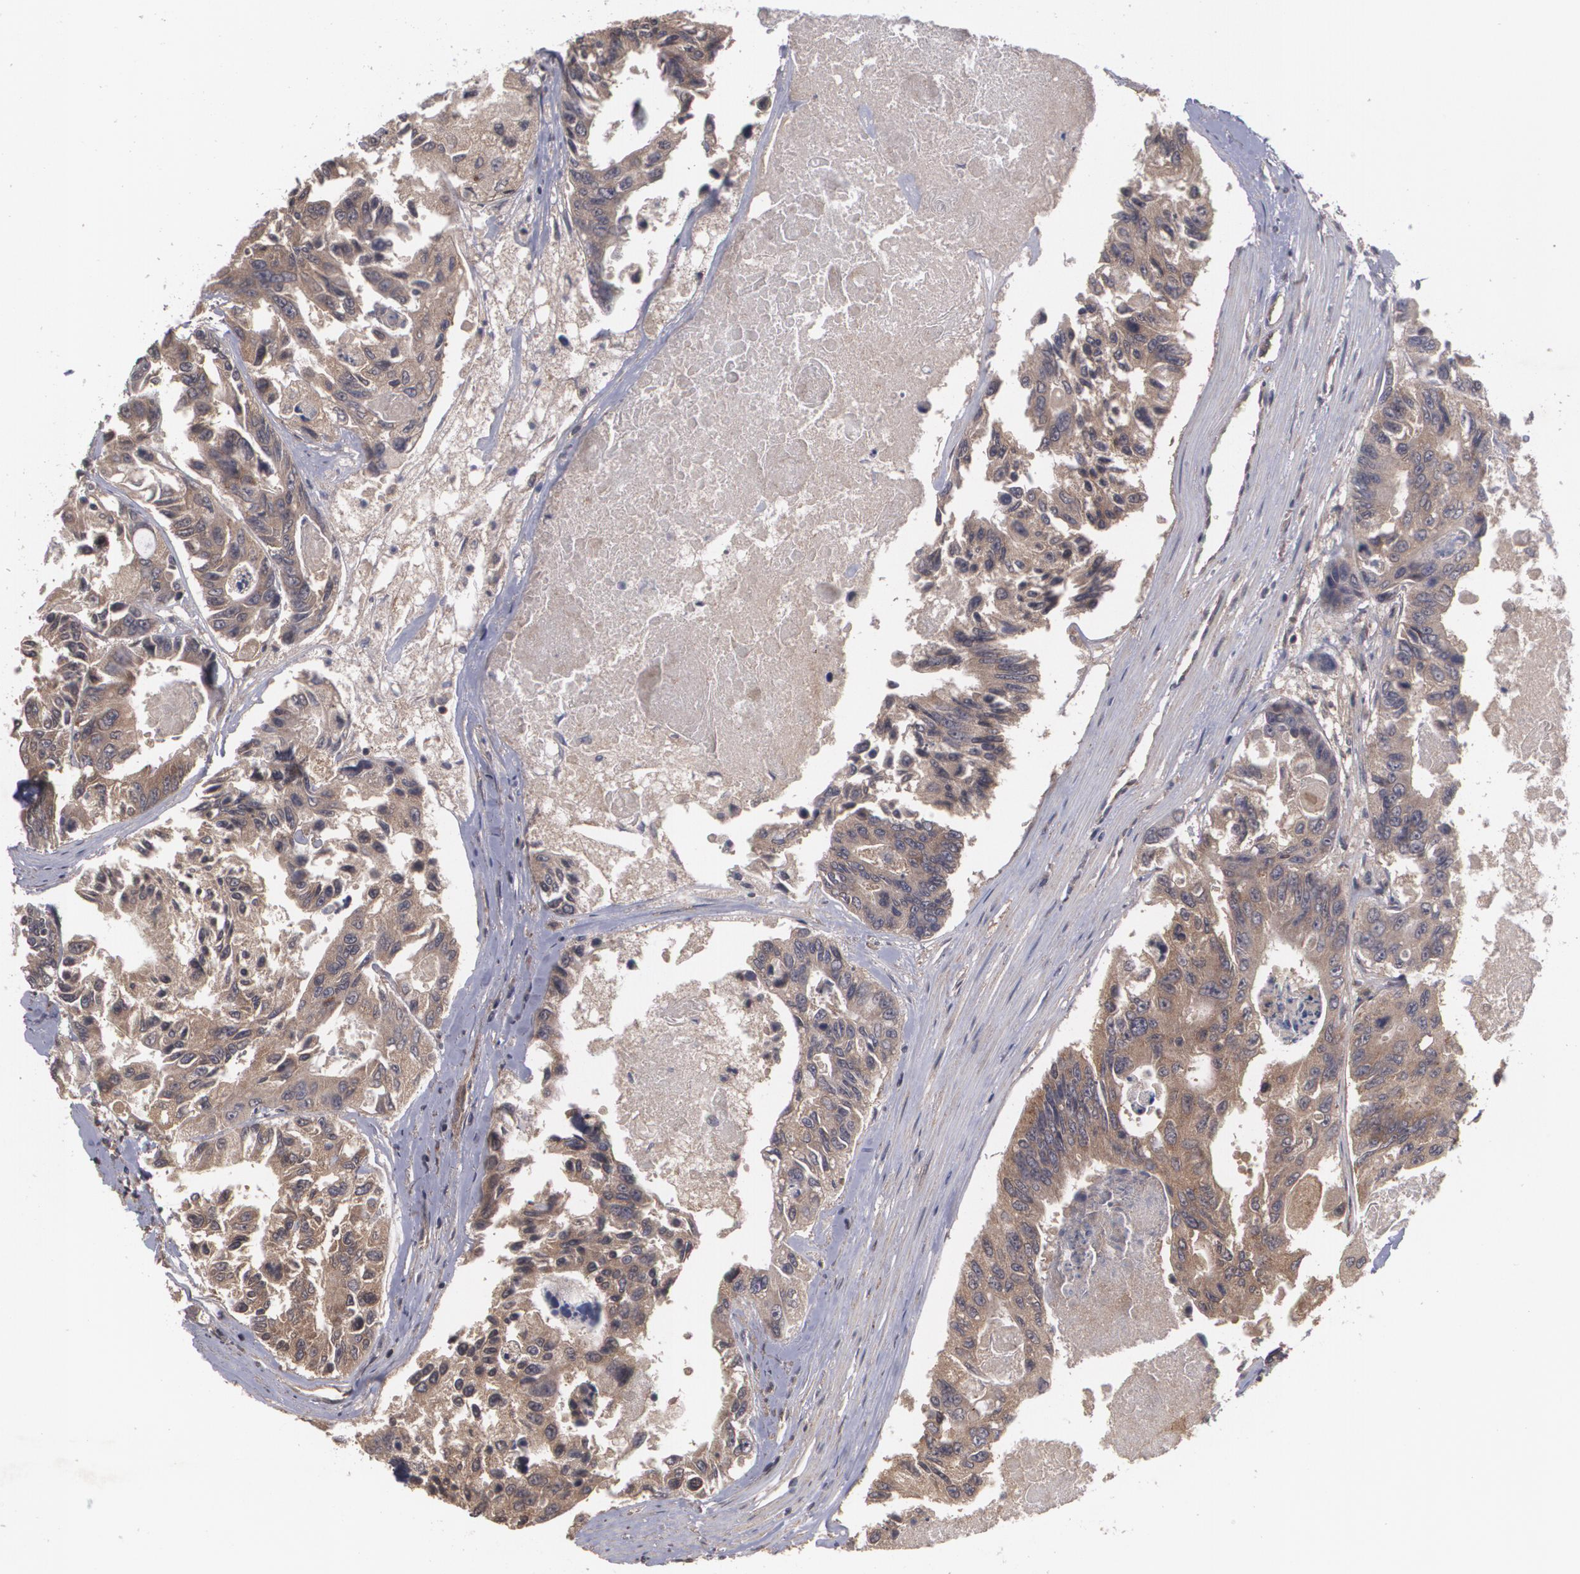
{"staining": {"intensity": "weak", "quantity": ">75%", "location": "cytoplasmic/membranous"}, "tissue": "colorectal cancer", "cell_type": "Tumor cells", "image_type": "cancer", "snomed": [{"axis": "morphology", "description": "Adenocarcinoma, NOS"}, {"axis": "topography", "description": "Colon"}], "caption": "The image exhibits a brown stain indicating the presence of a protein in the cytoplasmic/membranous of tumor cells in adenocarcinoma (colorectal).", "gene": "HRAS", "patient": {"sex": "female", "age": 86}}